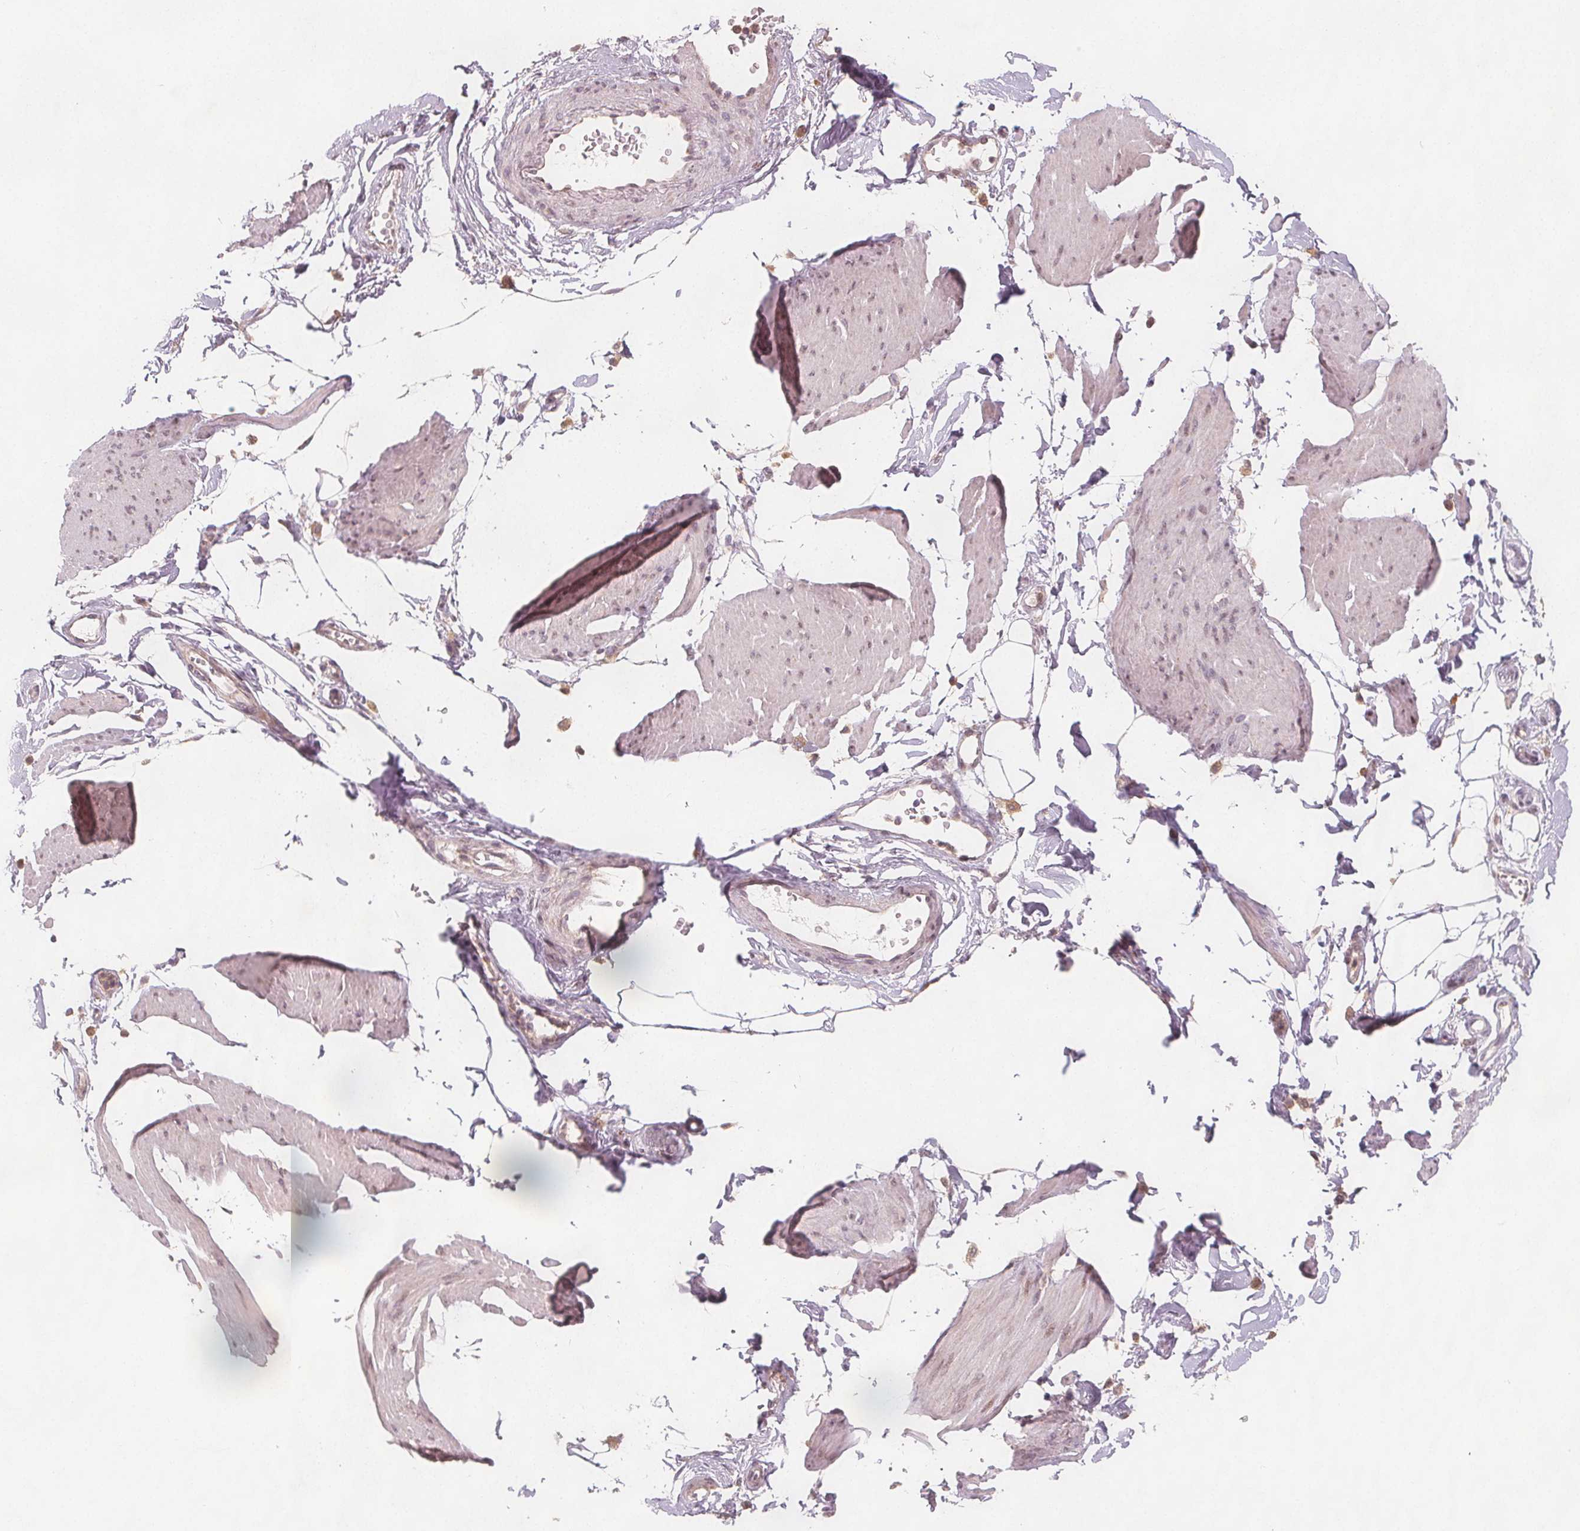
{"staining": {"intensity": "negative", "quantity": "none", "location": "none"}, "tissue": "smooth muscle", "cell_type": "Smooth muscle cells", "image_type": "normal", "snomed": [{"axis": "morphology", "description": "Normal tissue, NOS"}, {"axis": "topography", "description": "Adipose tissue"}, {"axis": "topography", "description": "Smooth muscle"}, {"axis": "topography", "description": "Peripheral nerve tissue"}], "caption": "This is a photomicrograph of immunohistochemistry staining of benign smooth muscle, which shows no staining in smooth muscle cells. (Immunohistochemistry (ihc), brightfield microscopy, high magnification).", "gene": "NCSTN", "patient": {"sex": "male", "age": 83}}